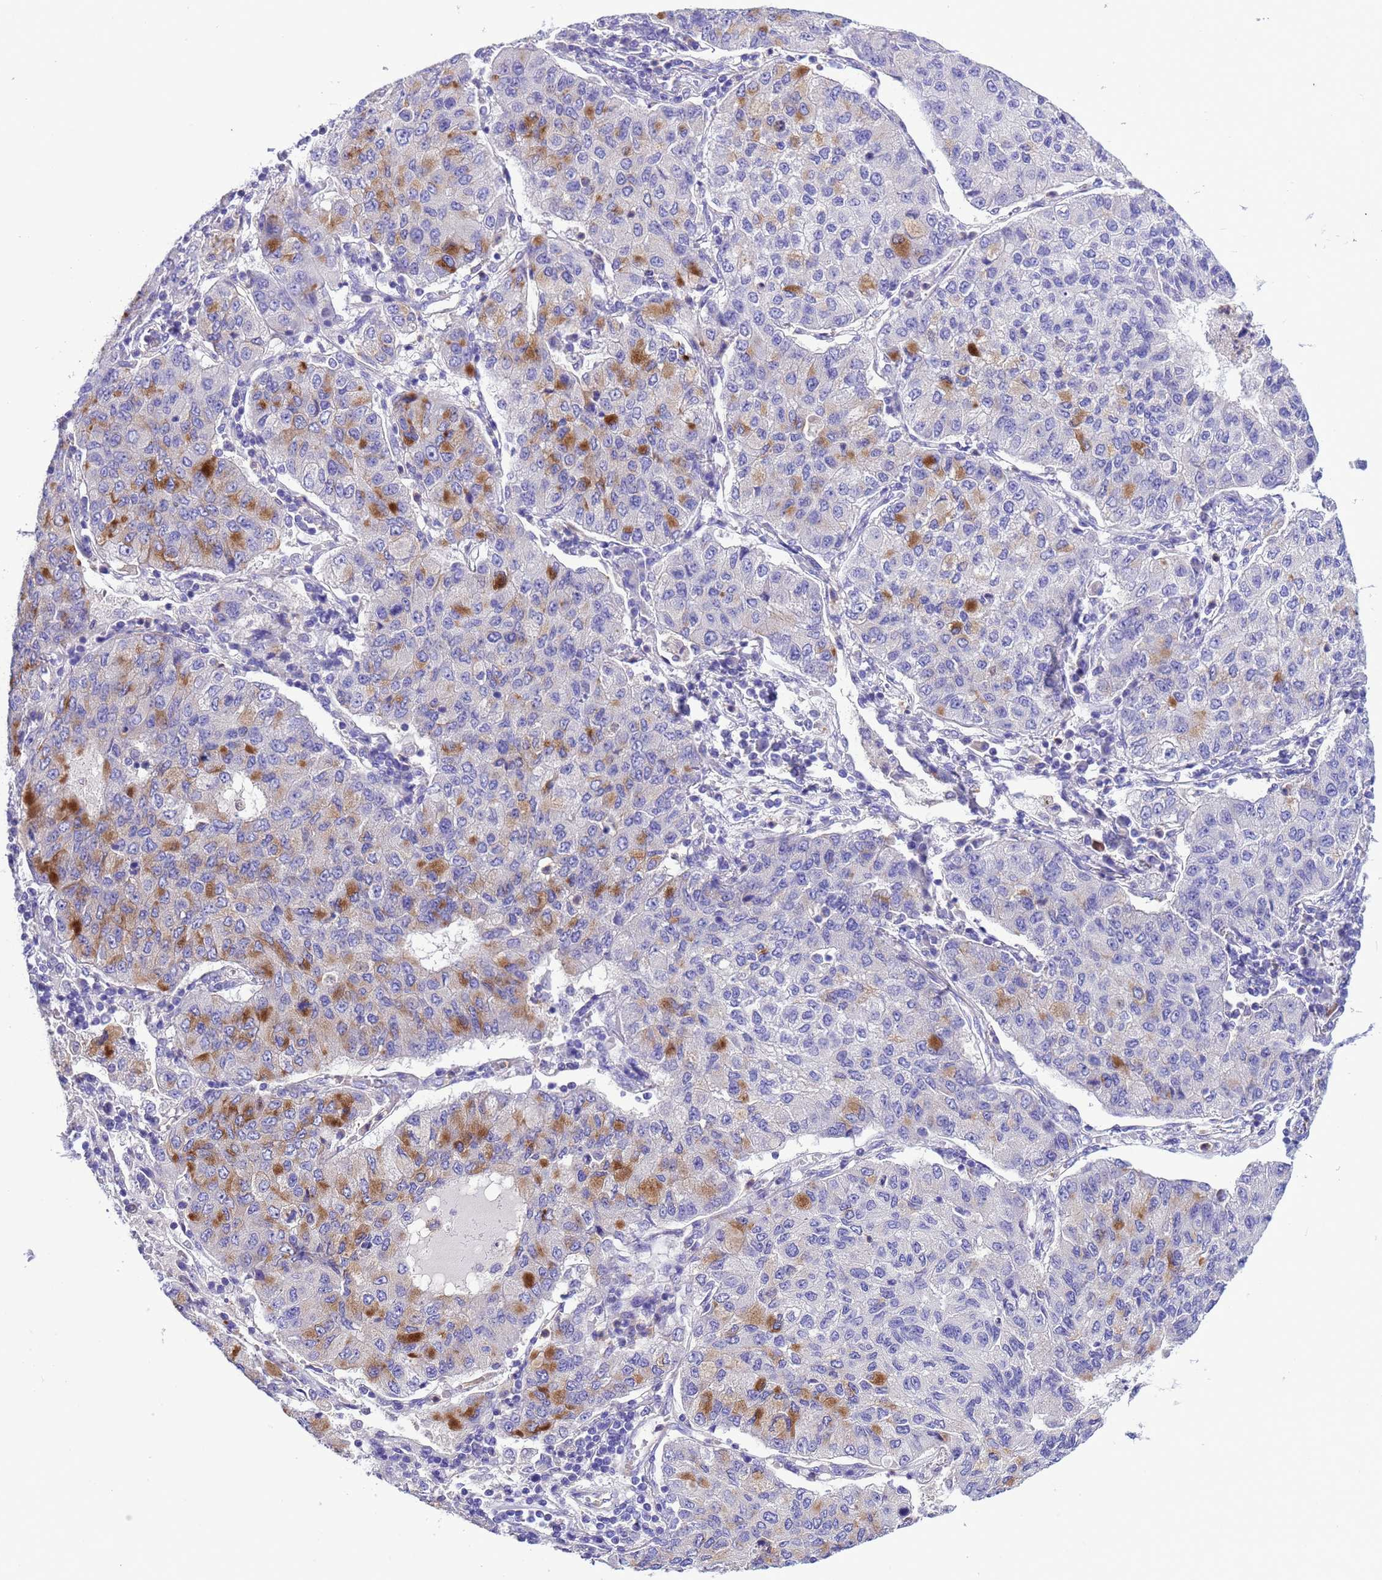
{"staining": {"intensity": "moderate", "quantity": "<25%", "location": "cytoplasmic/membranous"}, "tissue": "lung cancer", "cell_type": "Tumor cells", "image_type": "cancer", "snomed": [{"axis": "morphology", "description": "Squamous cell carcinoma, NOS"}, {"axis": "topography", "description": "Lung"}], "caption": "Immunohistochemical staining of lung cancer exhibits low levels of moderate cytoplasmic/membranous positivity in approximately <25% of tumor cells. The staining was performed using DAB (3,3'-diaminobenzidine) to visualize the protein expression in brown, while the nuclei were stained in blue with hematoxylin (Magnification: 20x).", "gene": "KICS2", "patient": {"sex": "male", "age": 74}}